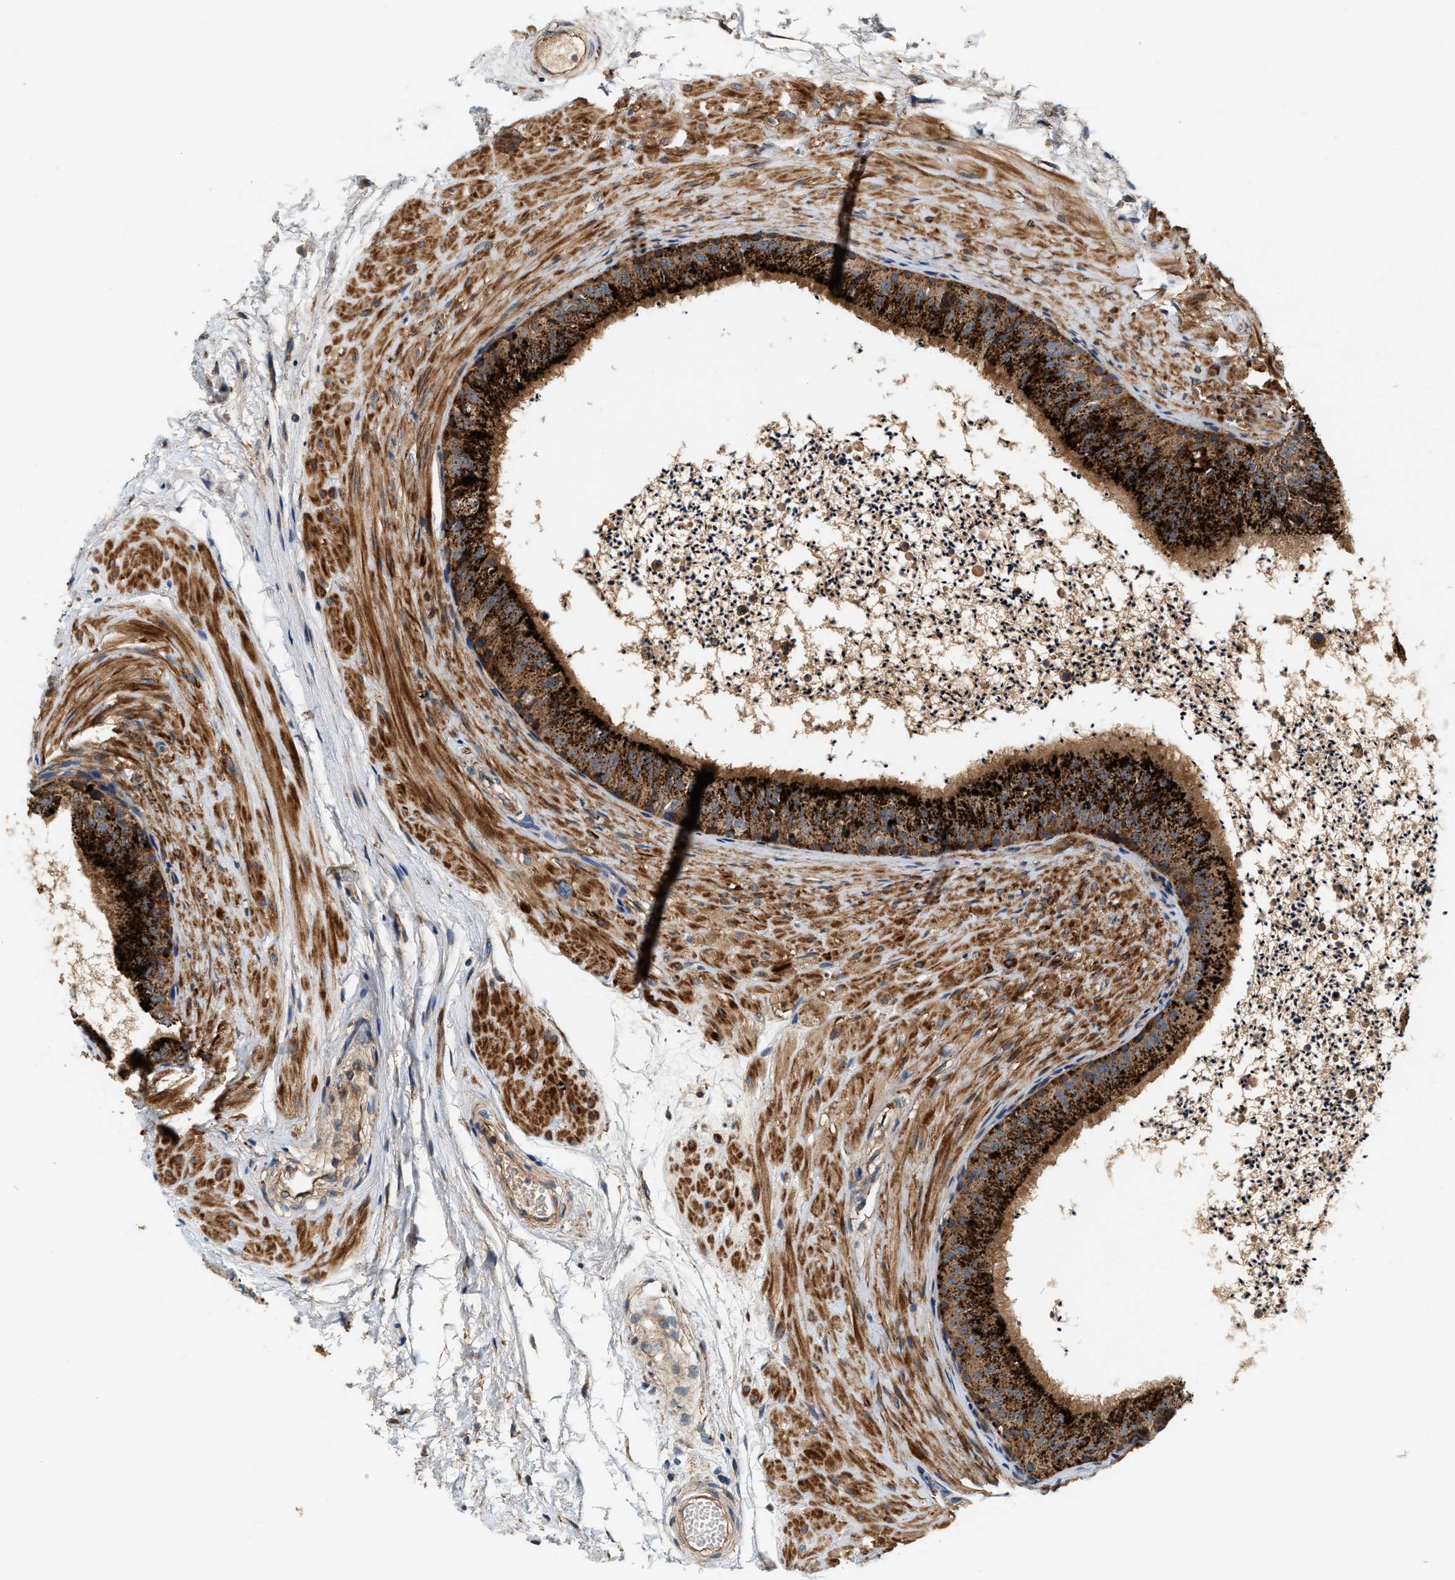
{"staining": {"intensity": "strong", "quantity": ">75%", "location": "cytoplasmic/membranous"}, "tissue": "epididymis", "cell_type": "Glandular cells", "image_type": "normal", "snomed": [{"axis": "morphology", "description": "Normal tissue, NOS"}, {"axis": "topography", "description": "Epididymis"}], "caption": "High-magnification brightfield microscopy of normal epididymis stained with DAB (3,3'-diaminobenzidine) (brown) and counterstained with hematoxylin (blue). glandular cells exhibit strong cytoplasmic/membranous positivity is seen in approximately>75% of cells.", "gene": "DUSP10", "patient": {"sex": "male", "age": 56}}